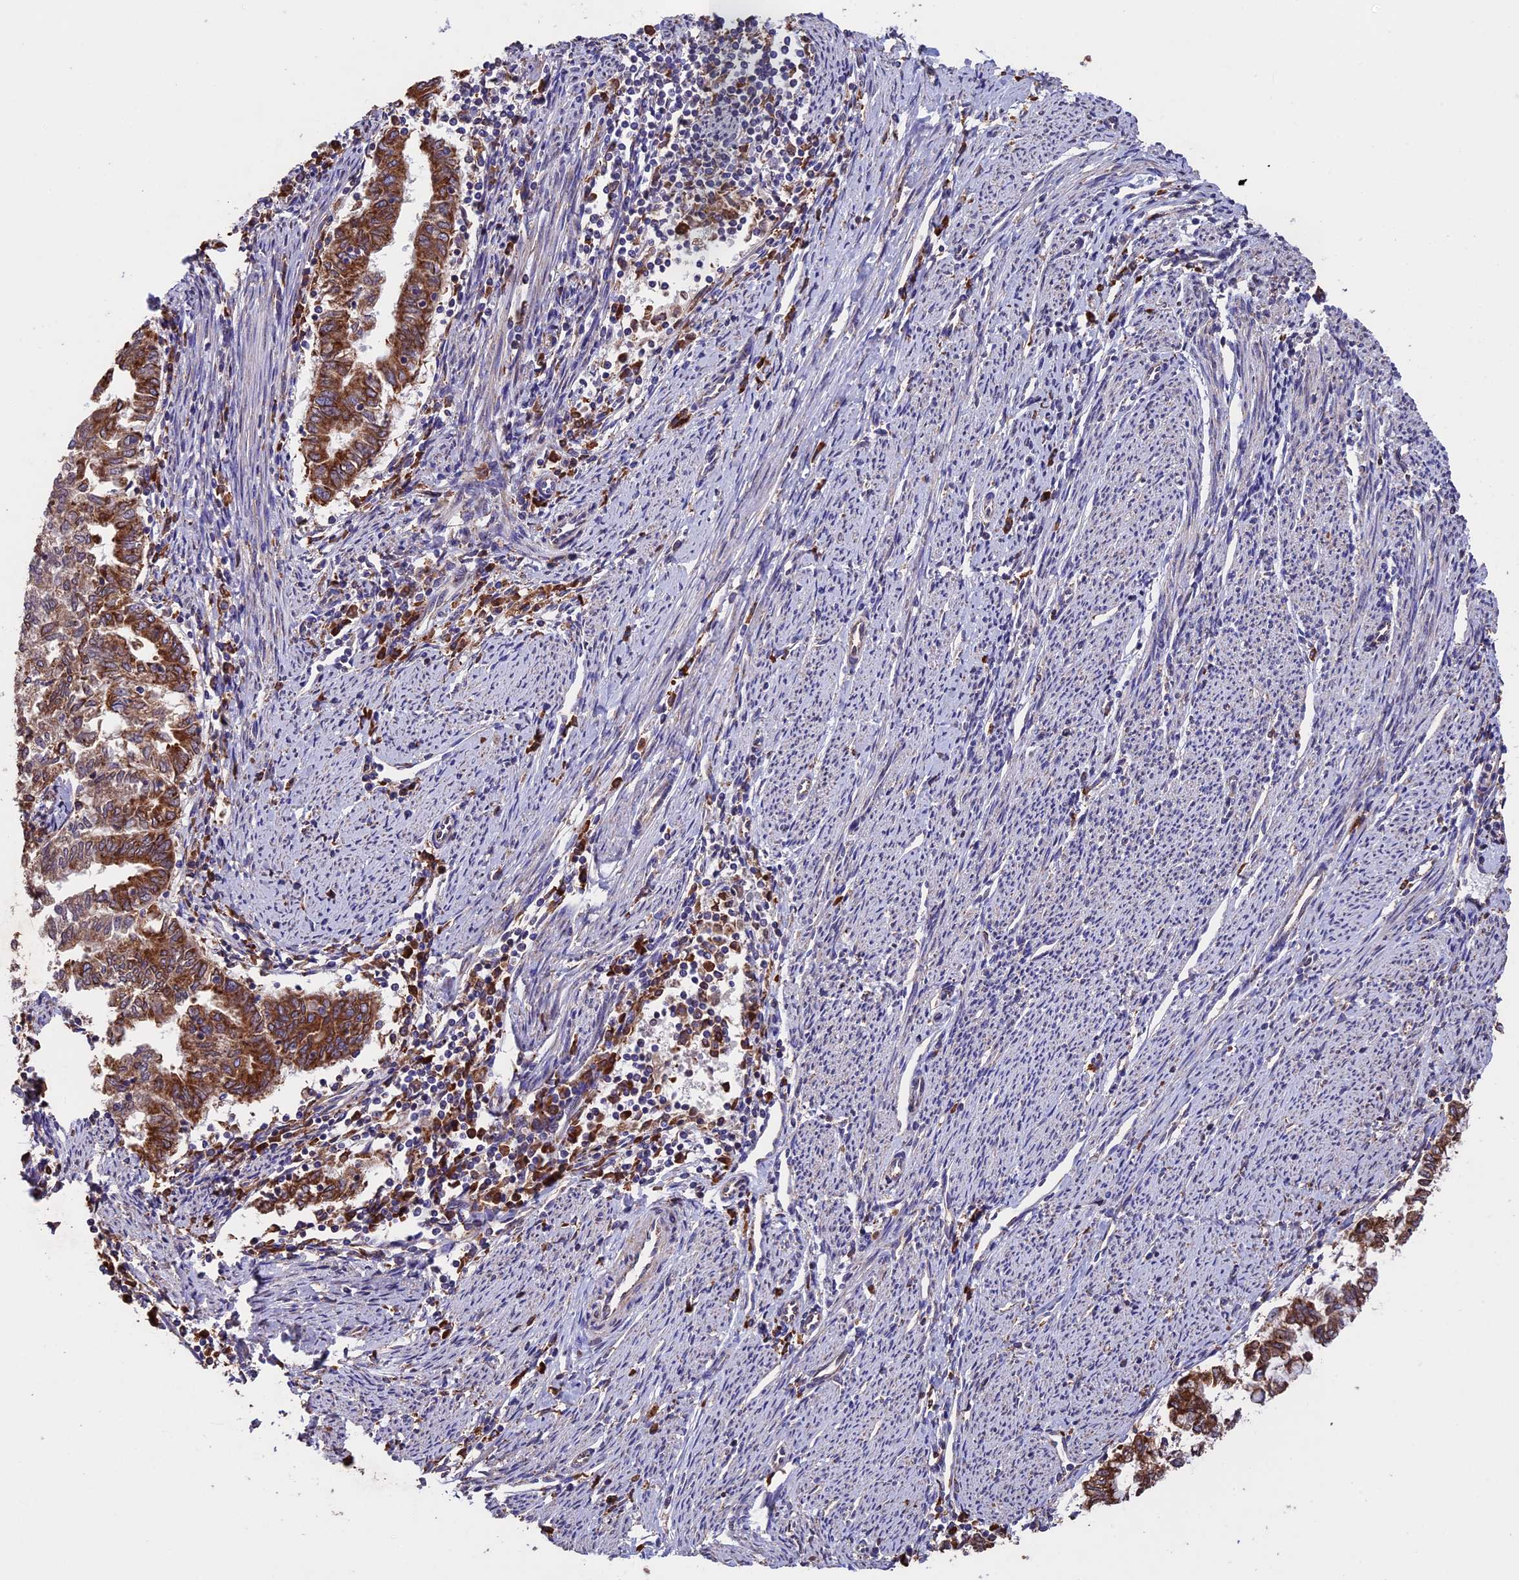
{"staining": {"intensity": "moderate", "quantity": ">75%", "location": "cytoplasmic/membranous"}, "tissue": "endometrial cancer", "cell_type": "Tumor cells", "image_type": "cancer", "snomed": [{"axis": "morphology", "description": "Adenocarcinoma, NOS"}, {"axis": "topography", "description": "Endometrium"}], "caption": "IHC histopathology image of adenocarcinoma (endometrial) stained for a protein (brown), which reveals medium levels of moderate cytoplasmic/membranous positivity in approximately >75% of tumor cells.", "gene": "BTBD3", "patient": {"sex": "female", "age": 79}}